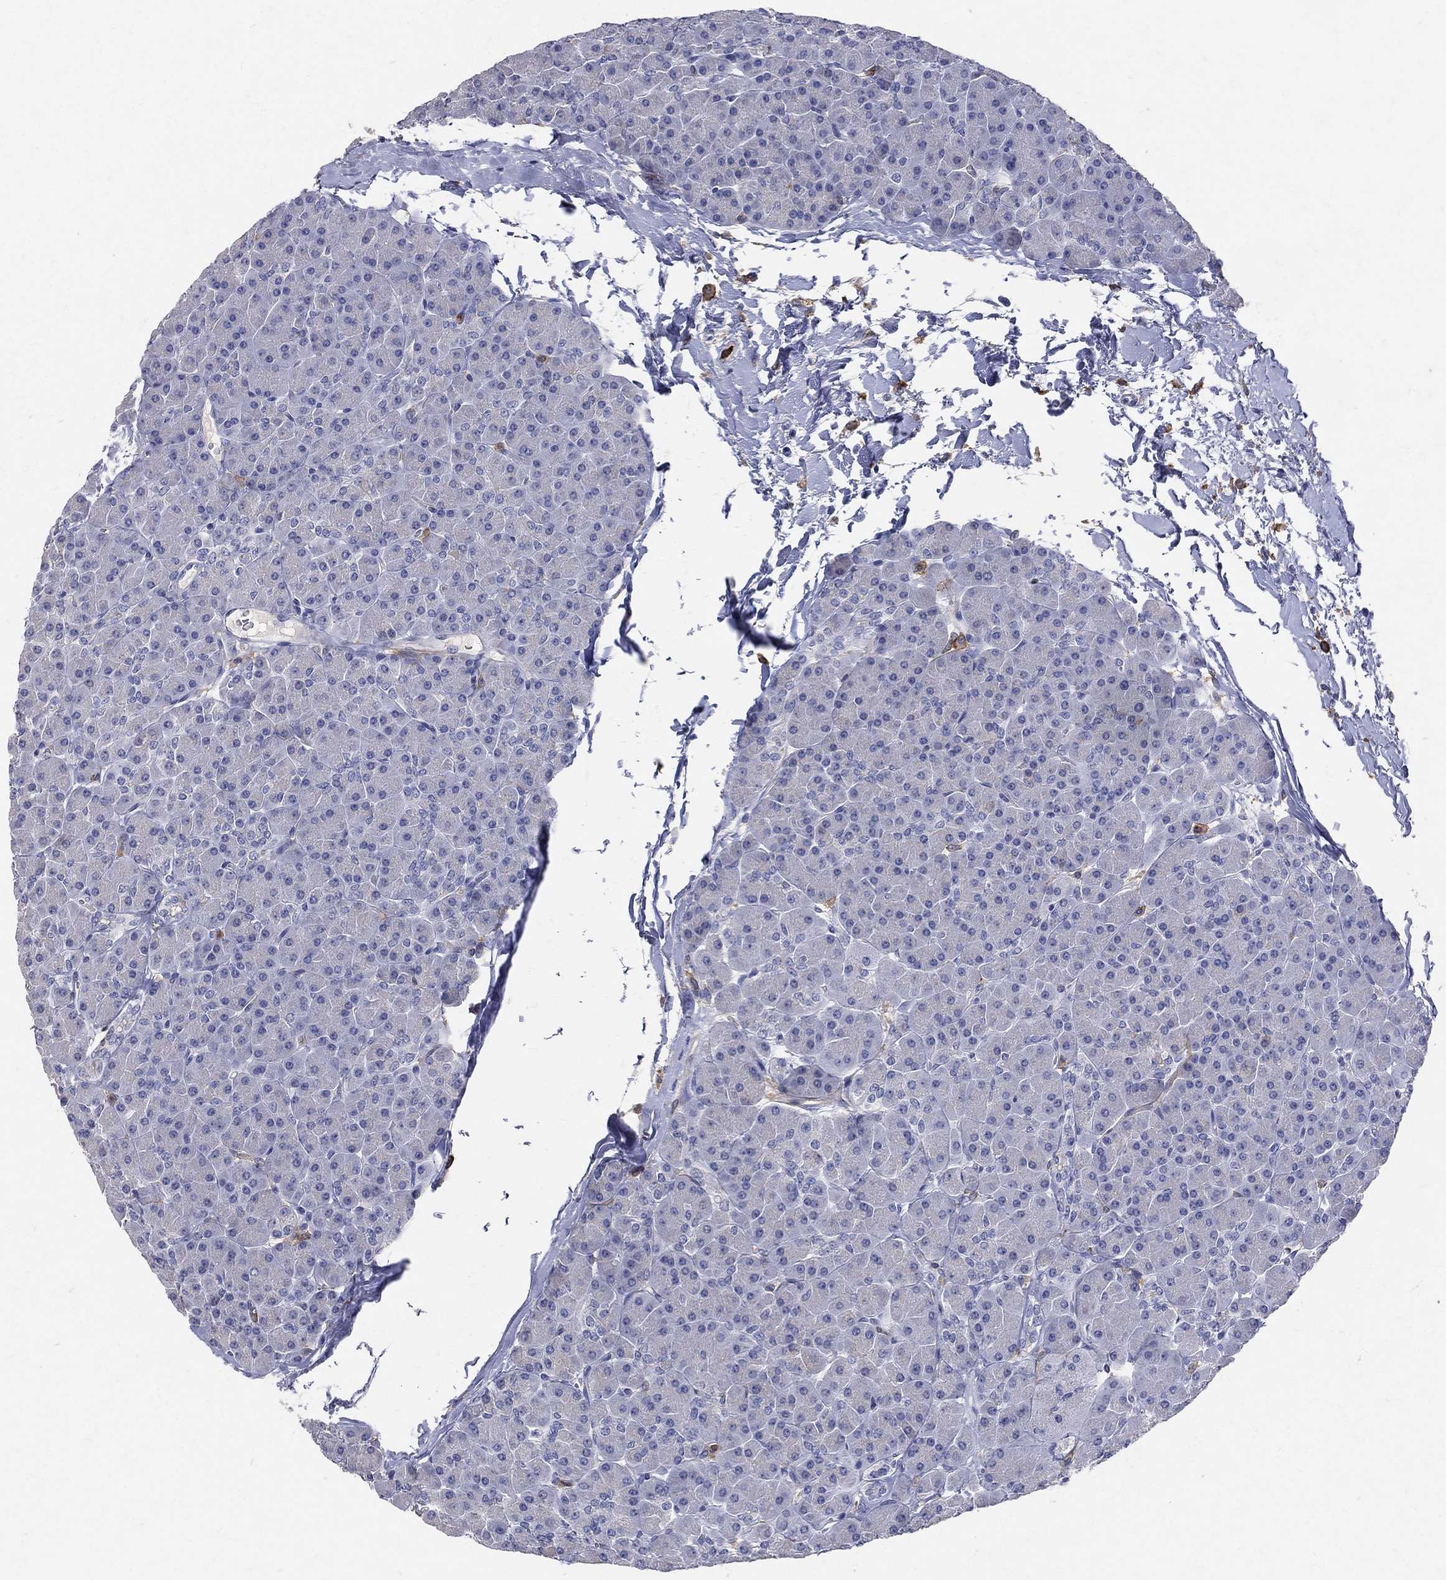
{"staining": {"intensity": "negative", "quantity": "none", "location": "none"}, "tissue": "pancreas", "cell_type": "Exocrine glandular cells", "image_type": "normal", "snomed": [{"axis": "morphology", "description": "Normal tissue, NOS"}, {"axis": "topography", "description": "Pancreas"}], "caption": "Histopathology image shows no protein staining in exocrine glandular cells of normal pancreas.", "gene": "CD33", "patient": {"sex": "female", "age": 44}}